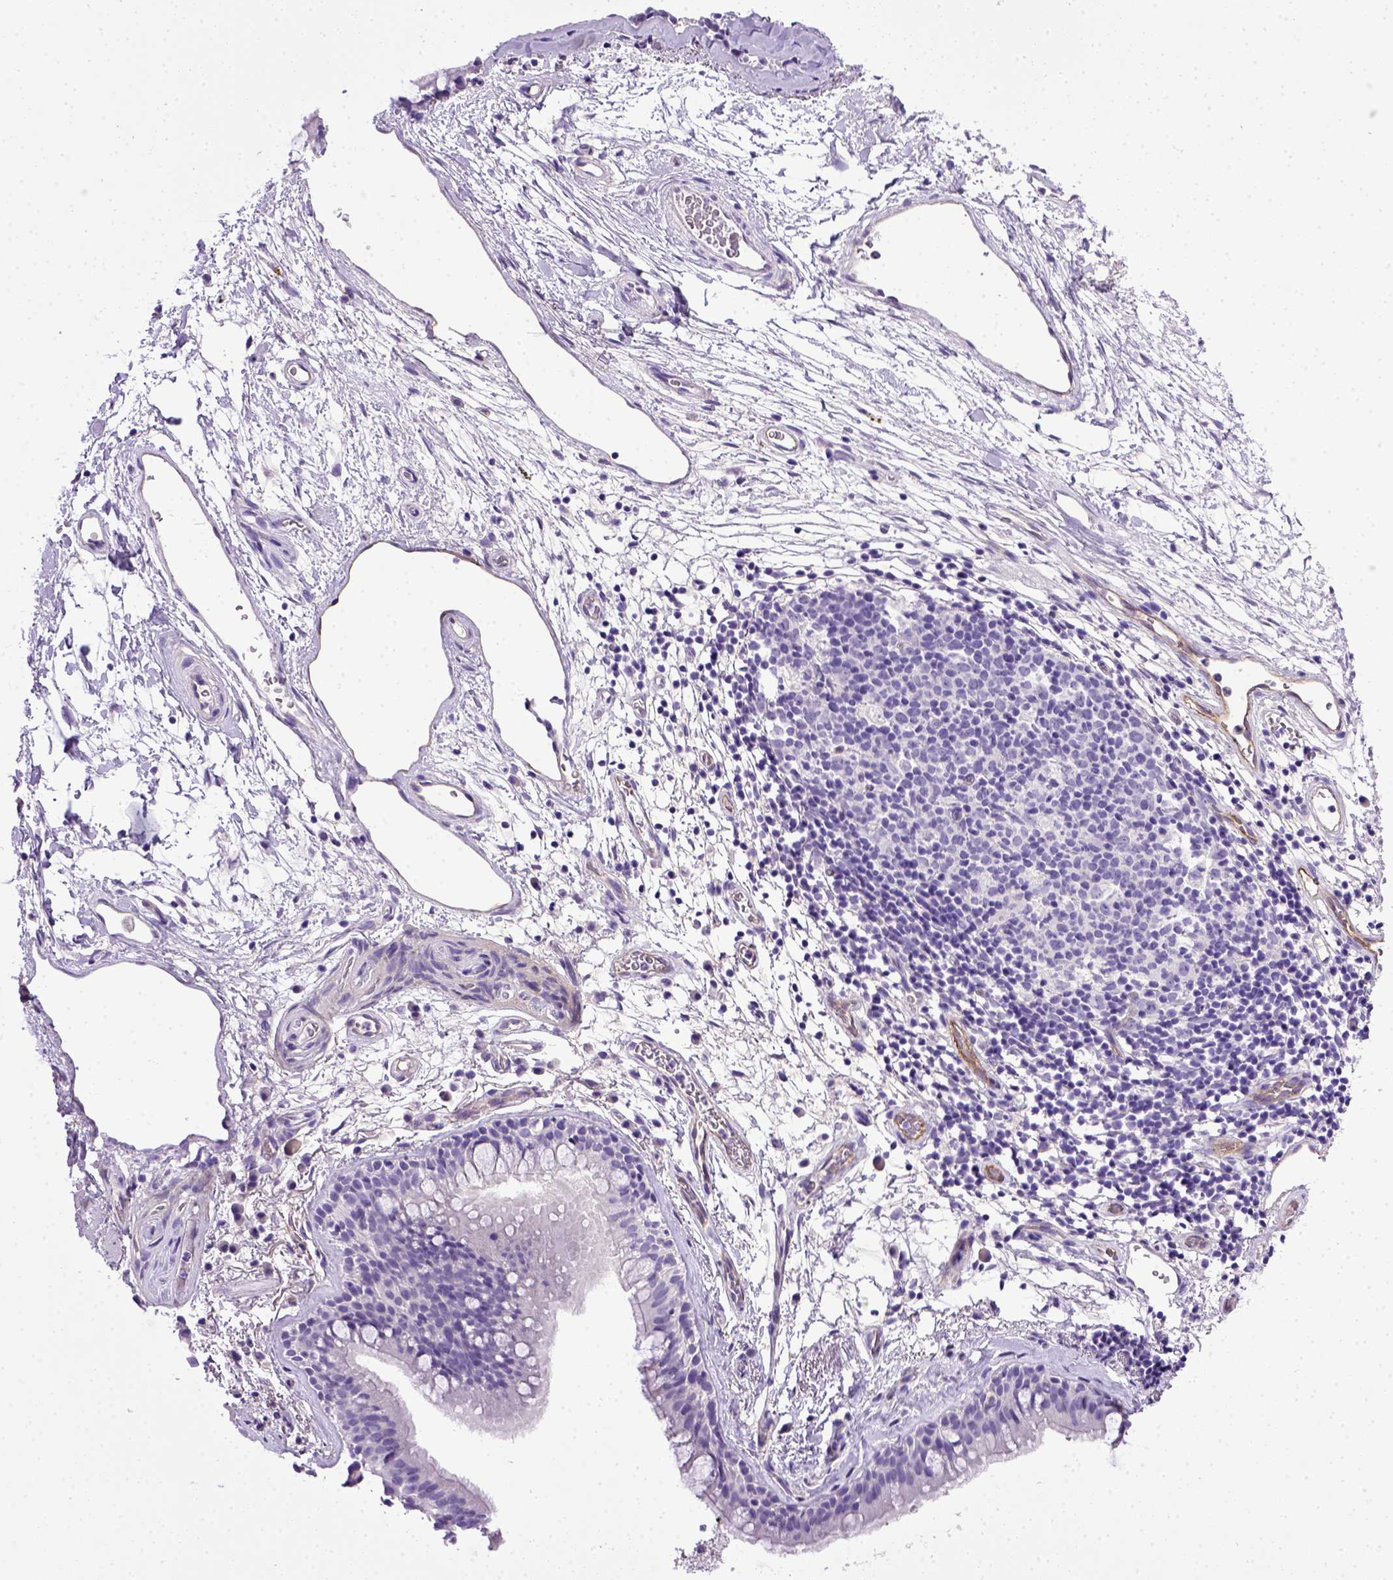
{"staining": {"intensity": "negative", "quantity": "none", "location": "none"}, "tissue": "bronchus", "cell_type": "Respiratory epithelial cells", "image_type": "normal", "snomed": [{"axis": "morphology", "description": "Normal tissue, NOS"}, {"axis": "topography", "description": "Cartilage tissue"}, {"axis": "topography", "description": "Bronchus"}], "caption": "This is a photomicrograph of IHC staining of unremarkable bronchus, which shows no staining in respiratory epithelial cells. (DAB immunohistochemistry (IHC) with hematoxylin counter stain).", "gene": "ENG", "patient": {"sex": "male", "age": 58}}